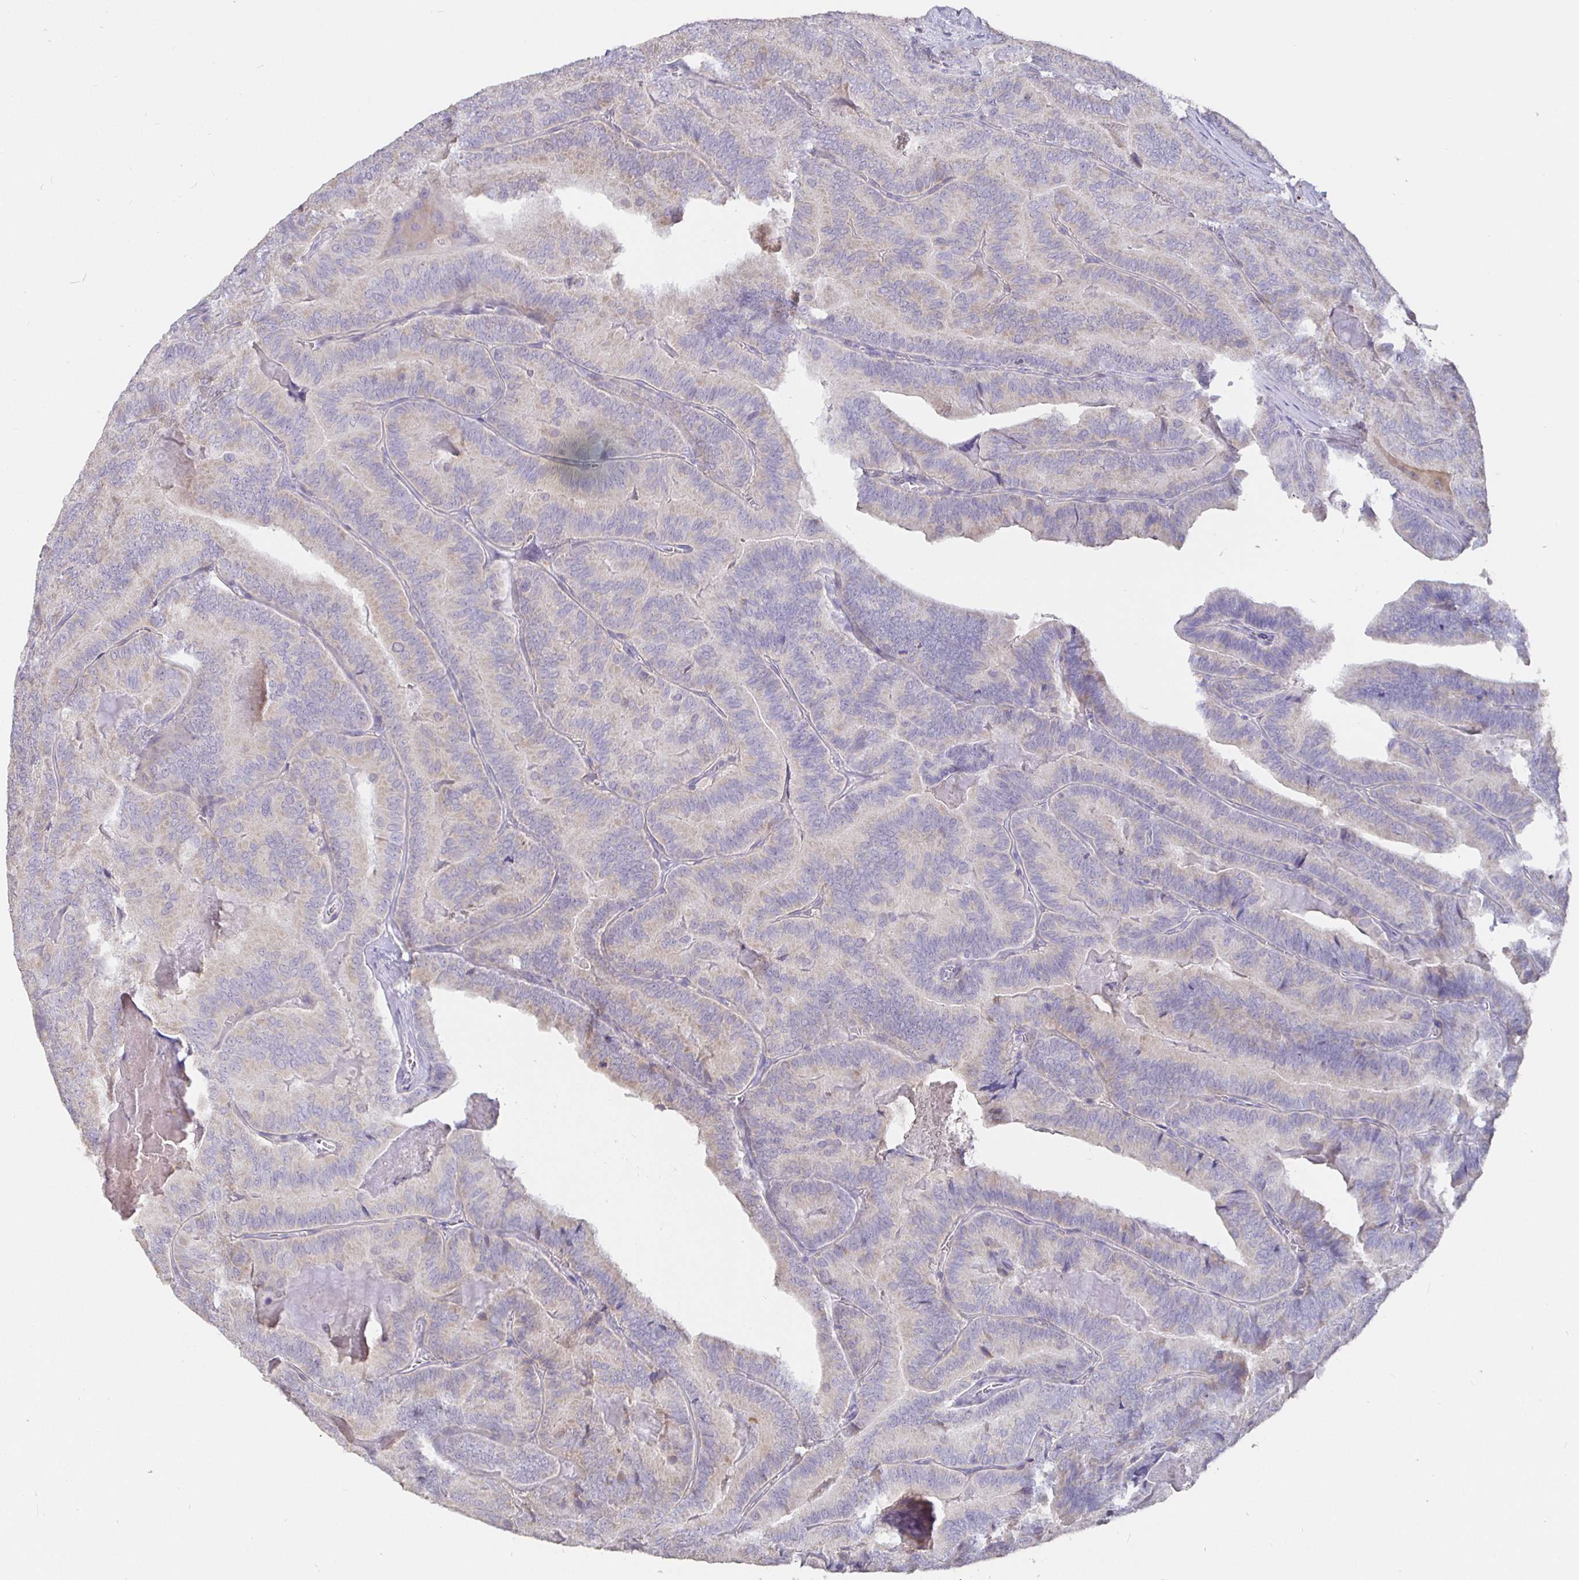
{"staining": {"intensity": "weak", "quantity": "<25%", "location": "cytoplasmic/membranous"}, "tissue": "thyroid cancer", "cell_type": "Tumor cells", "image_type": "cancer", "snomed": [{"axis": "morphology", "description": "Papillary adenocarcinoma, NOS"}, {"axis": "topography", "description": "Thyroid gland"}], "caption": "This is an immunohistochemistry photomicrograph of thyroid cancer (papillary adenocarcinoma). There is no staining in tumor cells.", "gene": "SHISA4", "patient": {"sex": "female", "age": 75}}